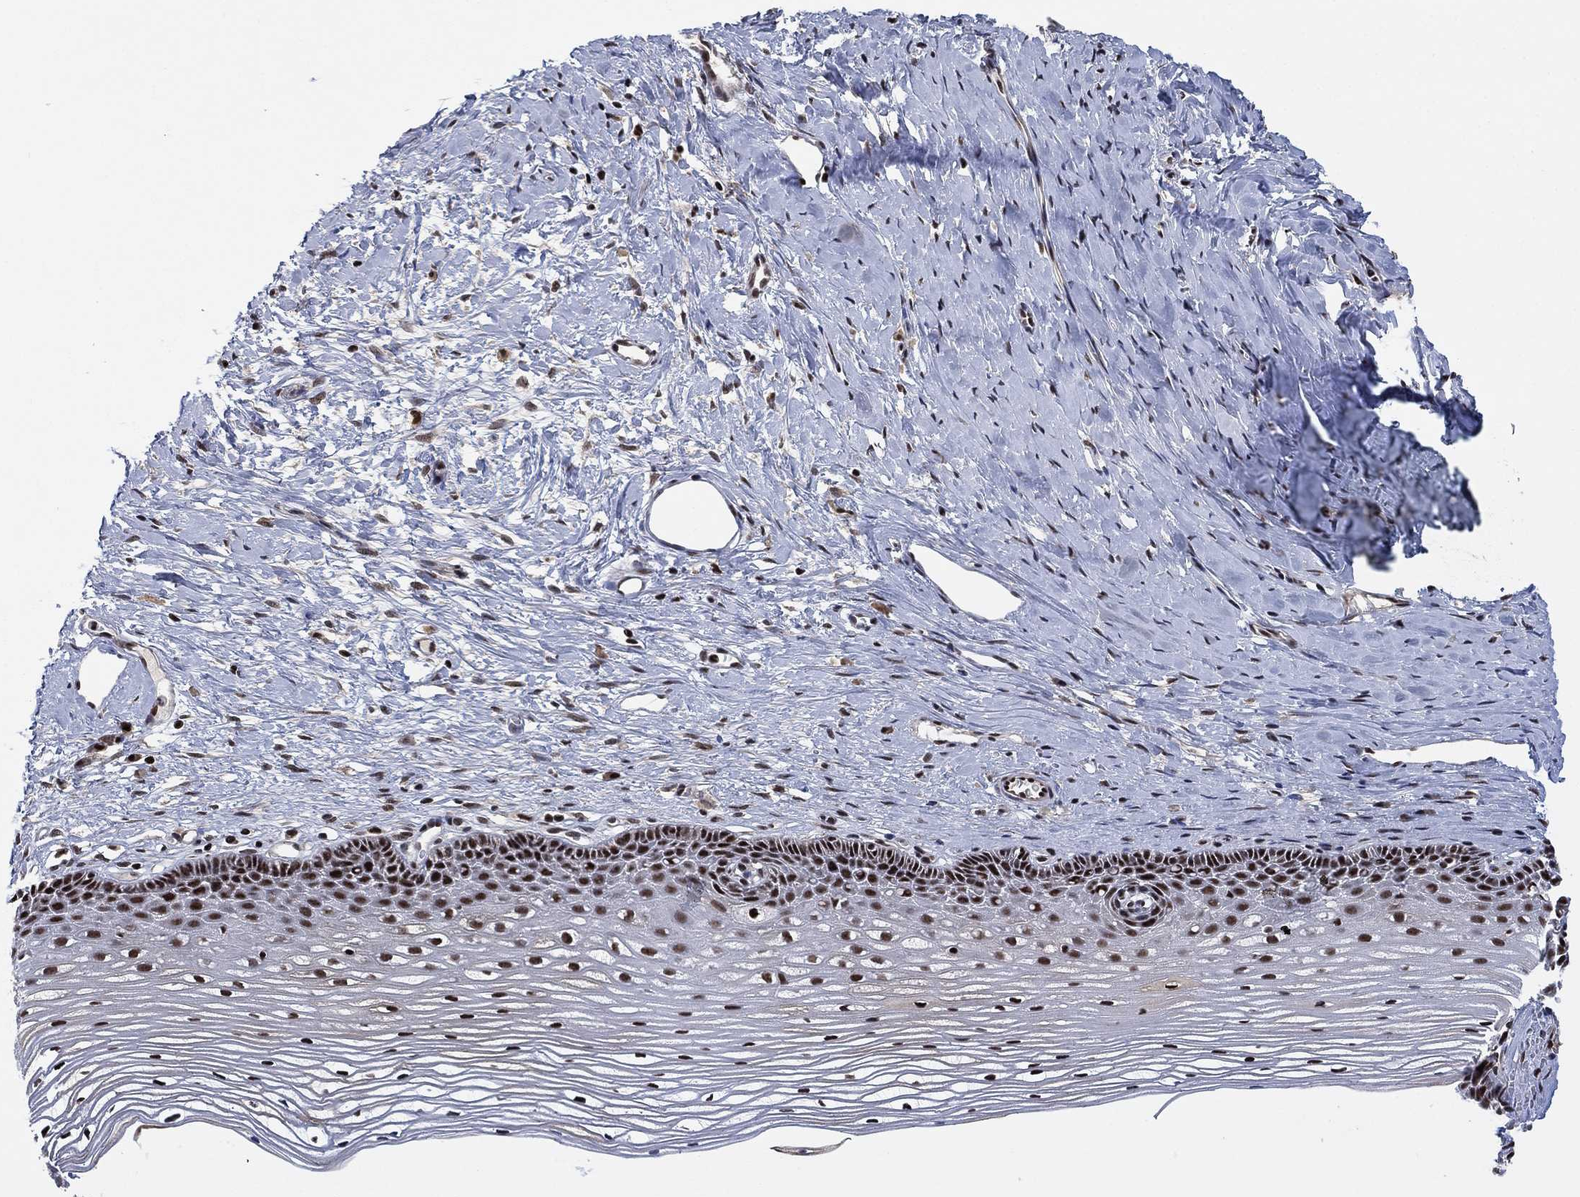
{"staining": {"intensity": "negative", "quantity": "none", "location": "none"}, "tissue": "cervix", "cell_type": "Glandular cells", "image_type": "normal", "snomed": [{"axis": "morphology", "description": "Normal tissue, NOS"}, {"axis": "topography", "description": "Cervix"}], "caption": "There is no significant staining in glandular cells of cervix. Nuclei are stained in blue.", "gene": "ZSCAN30", "patient": {"sex": "female", "age": 40}}